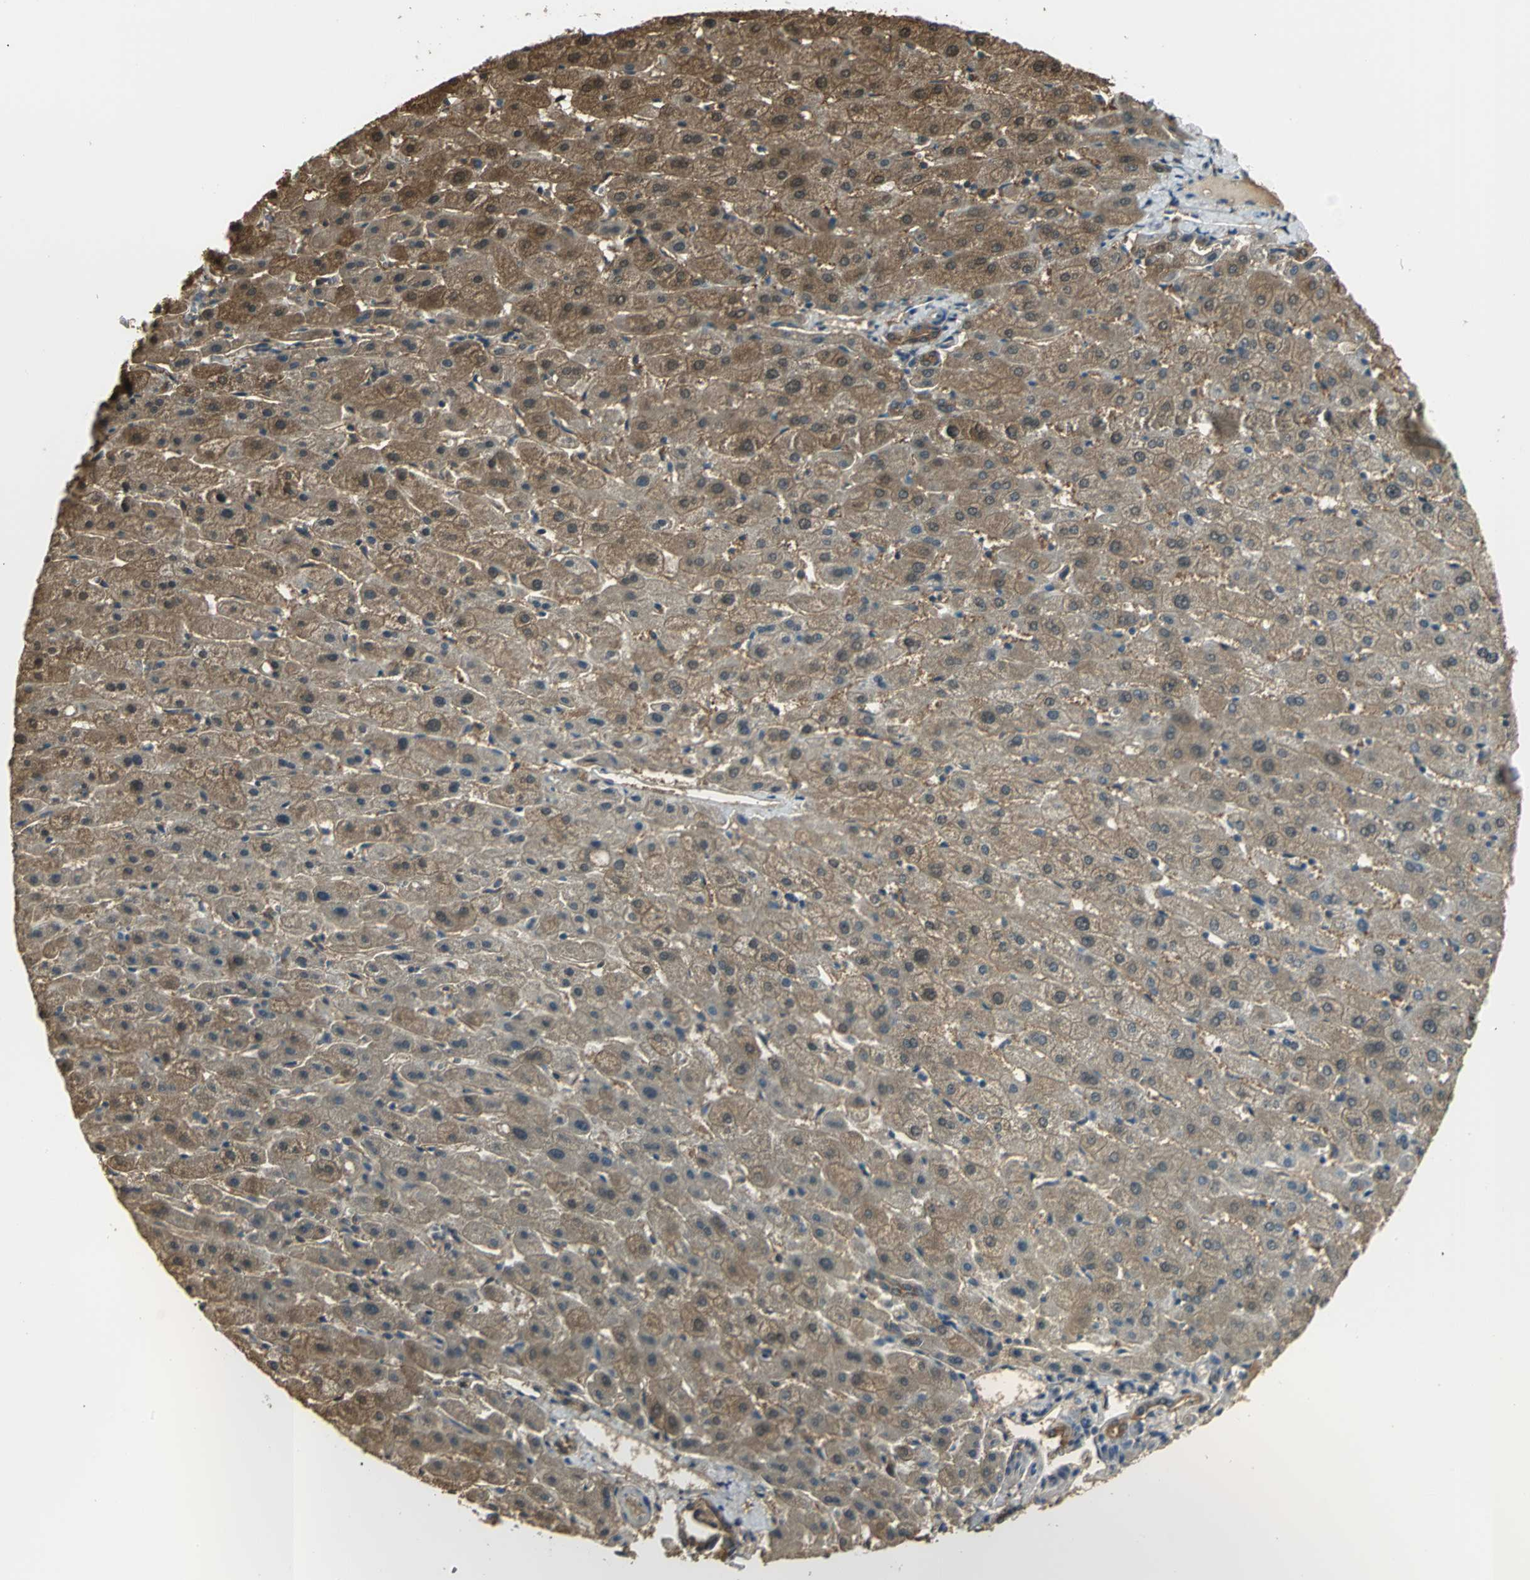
{"staining": {"intensity": "moderate", "quantity": ">75%", "location": "cytoplasmic/membranous"}, "tissue": "liver", "cell_type": "Cholangiocytes", "image_type": "normal", "snomed": [{"axis": "morphology", "description": "Normal tissue, NOS"}, {"axis": "morphology", "description": "Fibrosis, NOS"}, {"axis": "topography", "description": "Liver"}], "caption": "Protein expression by immunohistochemistry (IHC) exhibits moderate cytoplasmic/membranous staining in approximately >75% of cholangiocytes in normal liver.", "gene": "PARK7", "patient": {"sex": "female", "age": 29}}